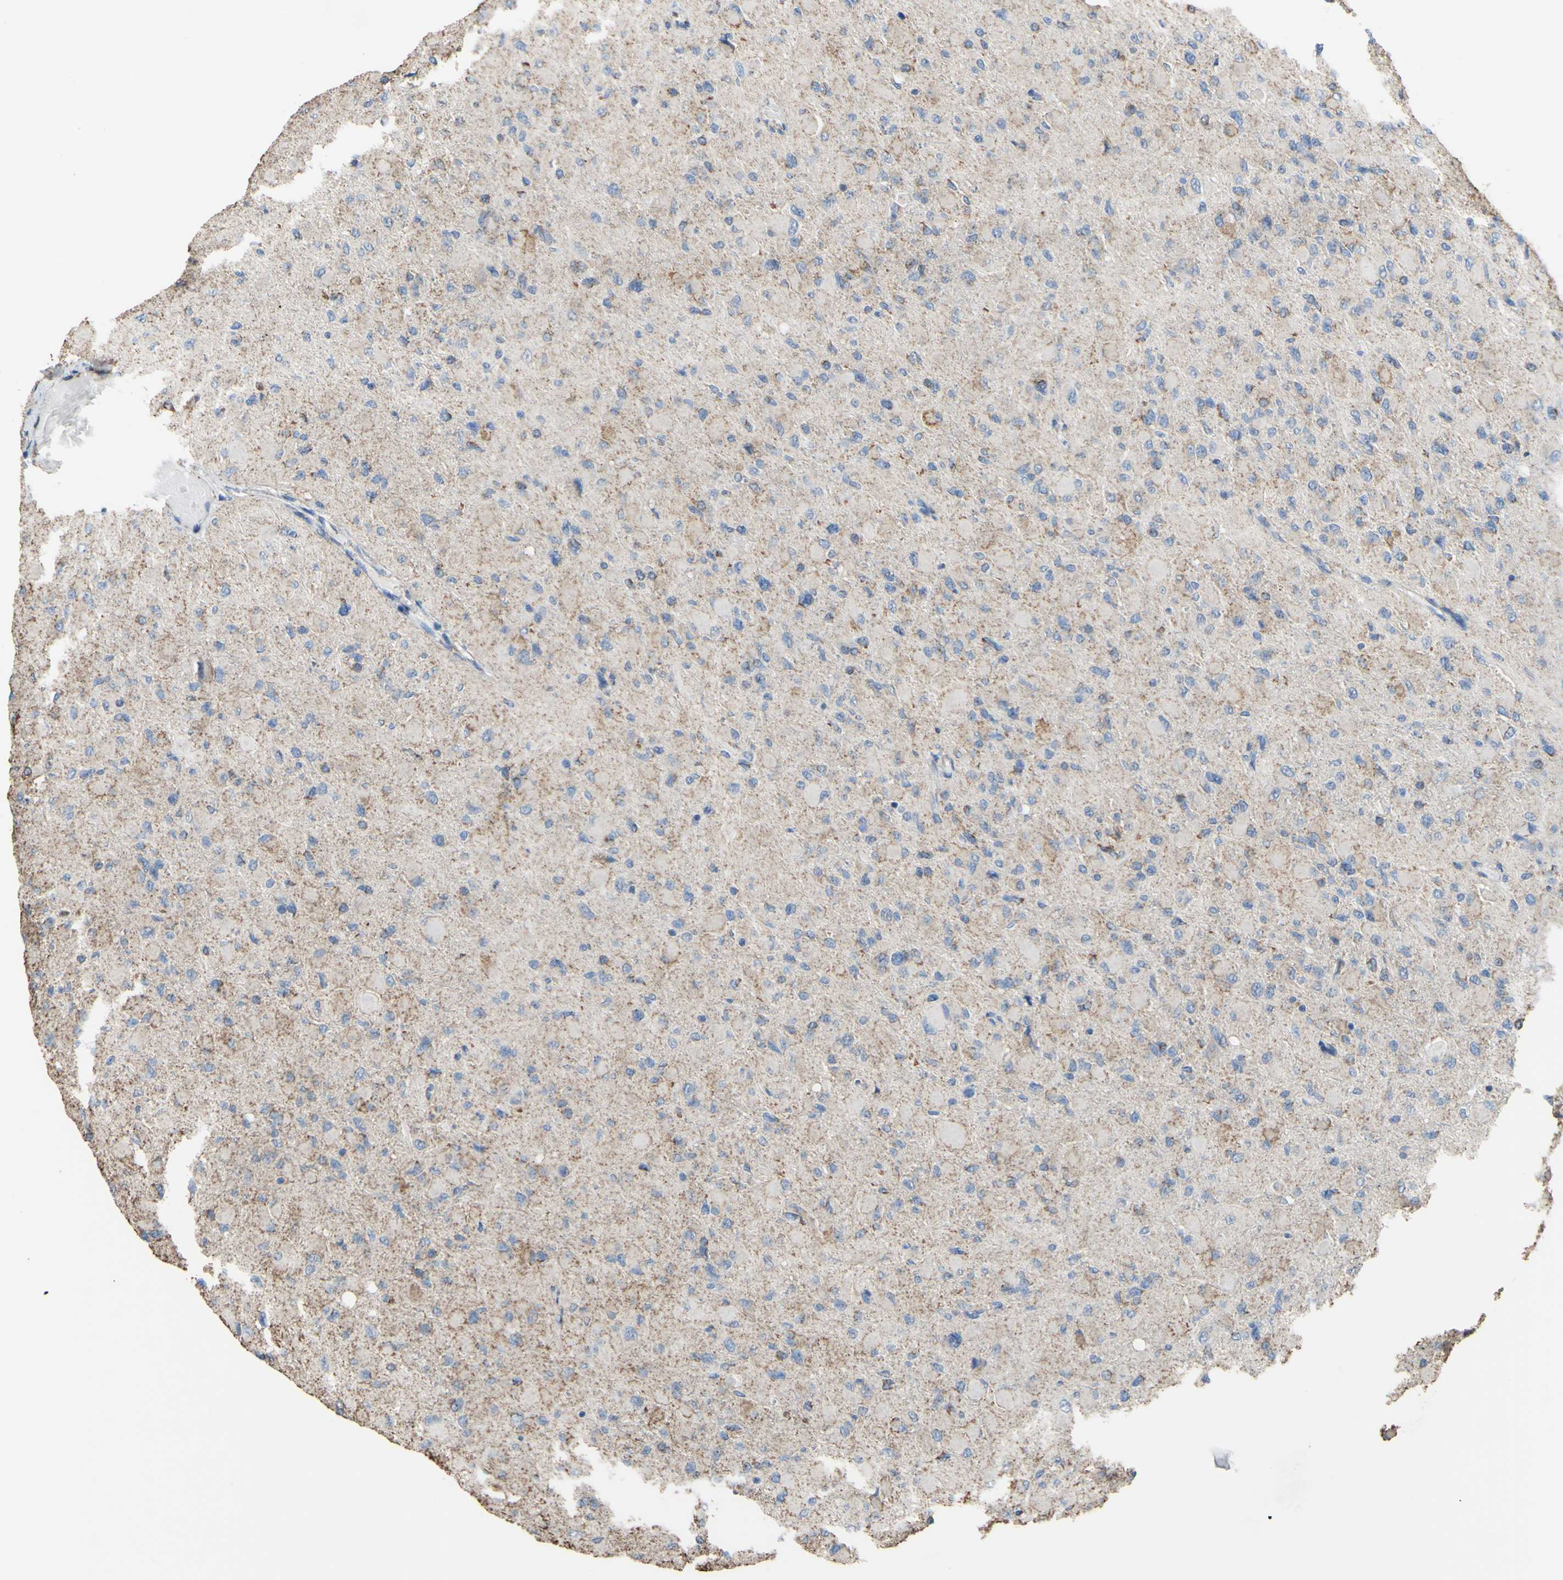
{"staining": {"intensity": "weak", "quantity": "<25%", "location": "cytoplasmic/membranous"}, "tissue": "glioma", "cell_type": "Tumor cells", "image_type": "cancer", "snomed": [{"axis": "morphology", "description": "Glioma, malignant, High grade"}, {"axis": "topography", "description": "Cerebral cortex"}], "caption": "Protein analysis of malignant glioma (high-grade) demonstrates no significant staining in tumor cells.", "gene": "CMKLR2", "patient": {"sex": "female", "age": 36}}